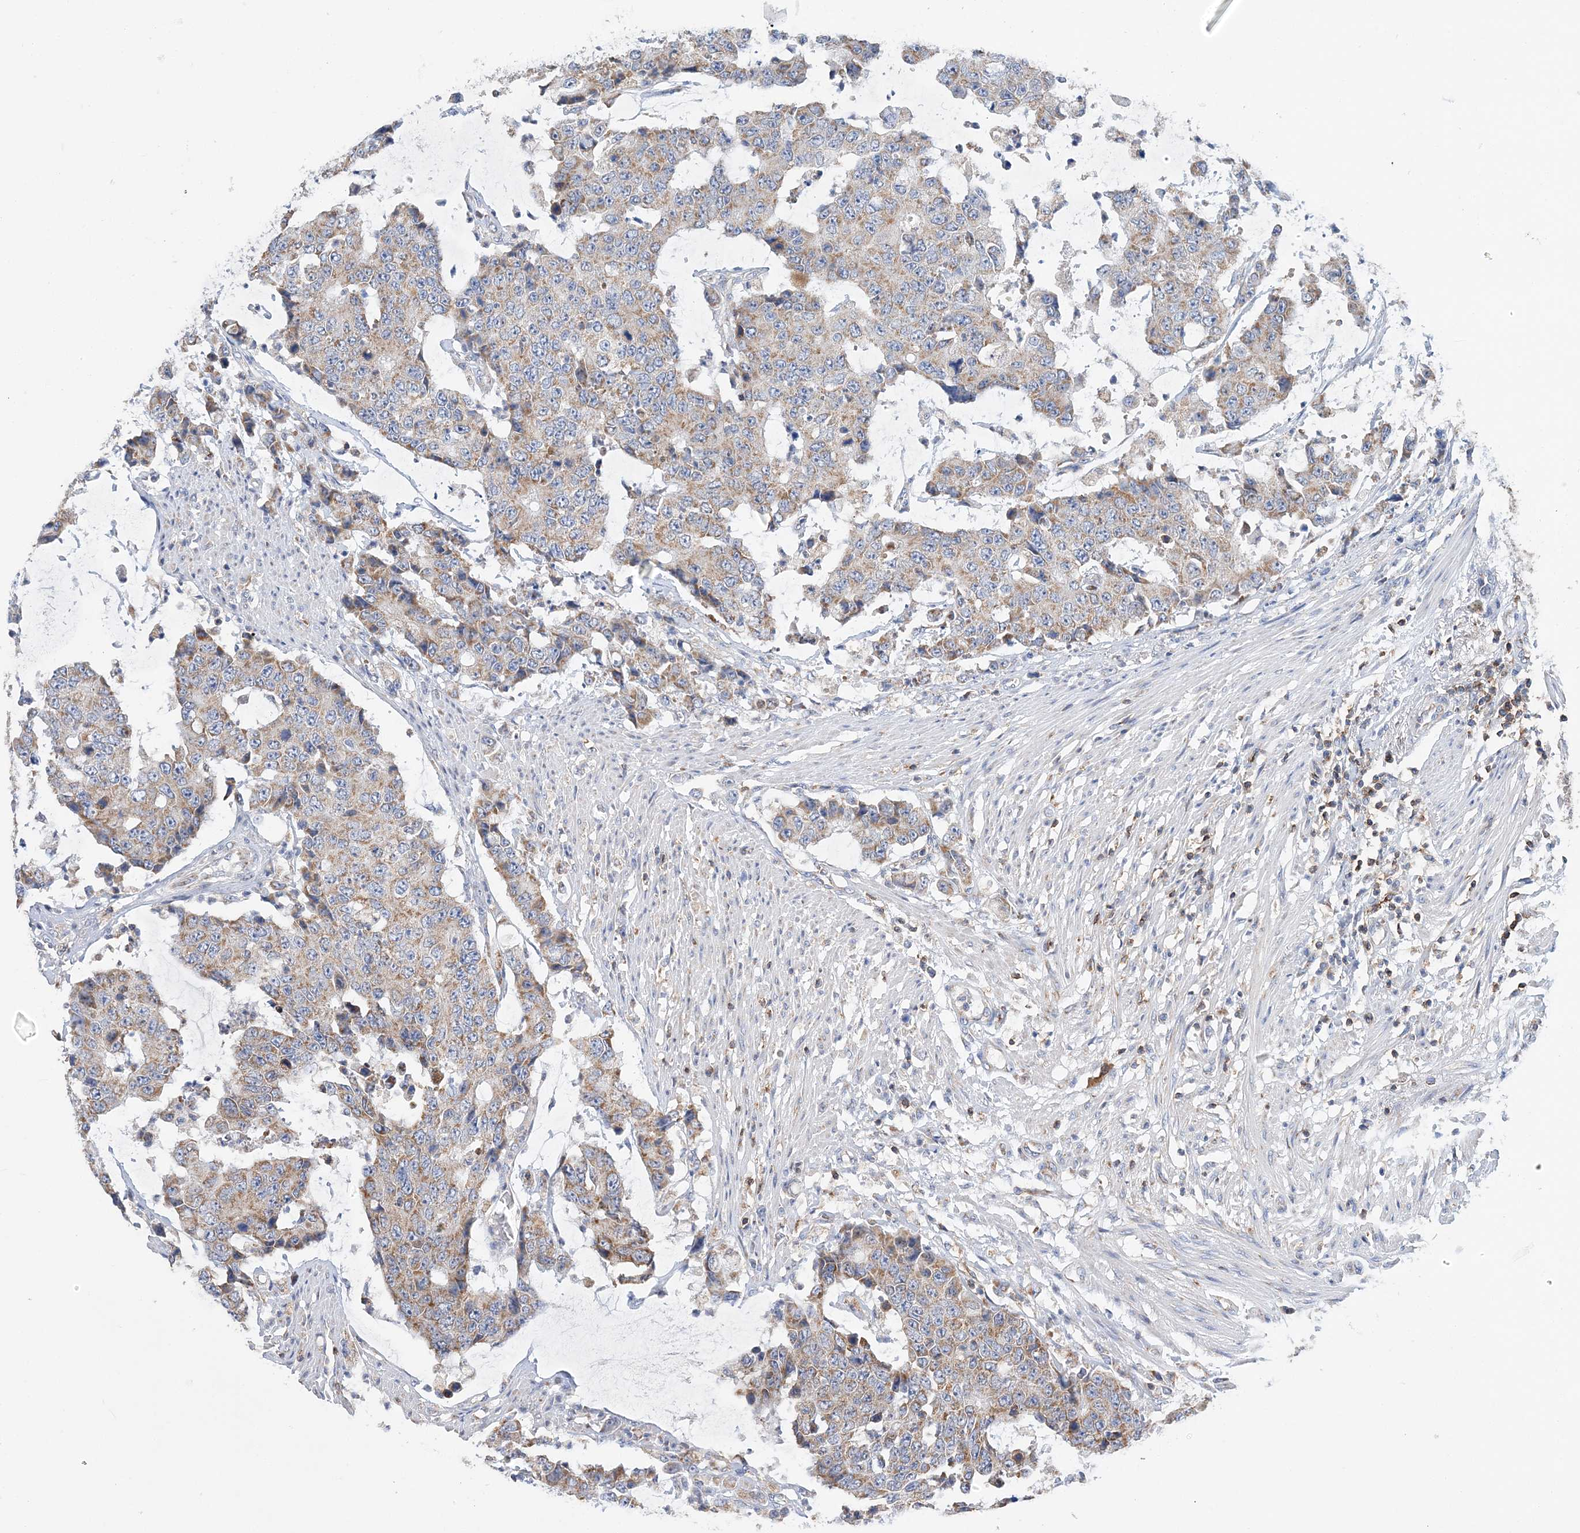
{"staining": {"intensity": "moderate", "quantity": ">75%", "location": "cytoplasmic/membranous"}, "tissue": "colorectal cancer", "cell_type": "Tumor cells", "image_type": "cancer", "snomed": [{"axis": "morphology", "description": "Adenocarcinoma, NOS"}, {"axis": "topography", "description": "Colon"}], "caption": "This is an image of immunohistochemistry (IHC) staining of adenocarcinoma (colorectal), which shows moderate staining in the cytoplasmic/membranous of tumor cells.", "gene": "TTC32", "patient": {"sex": "female", "age": 86}}